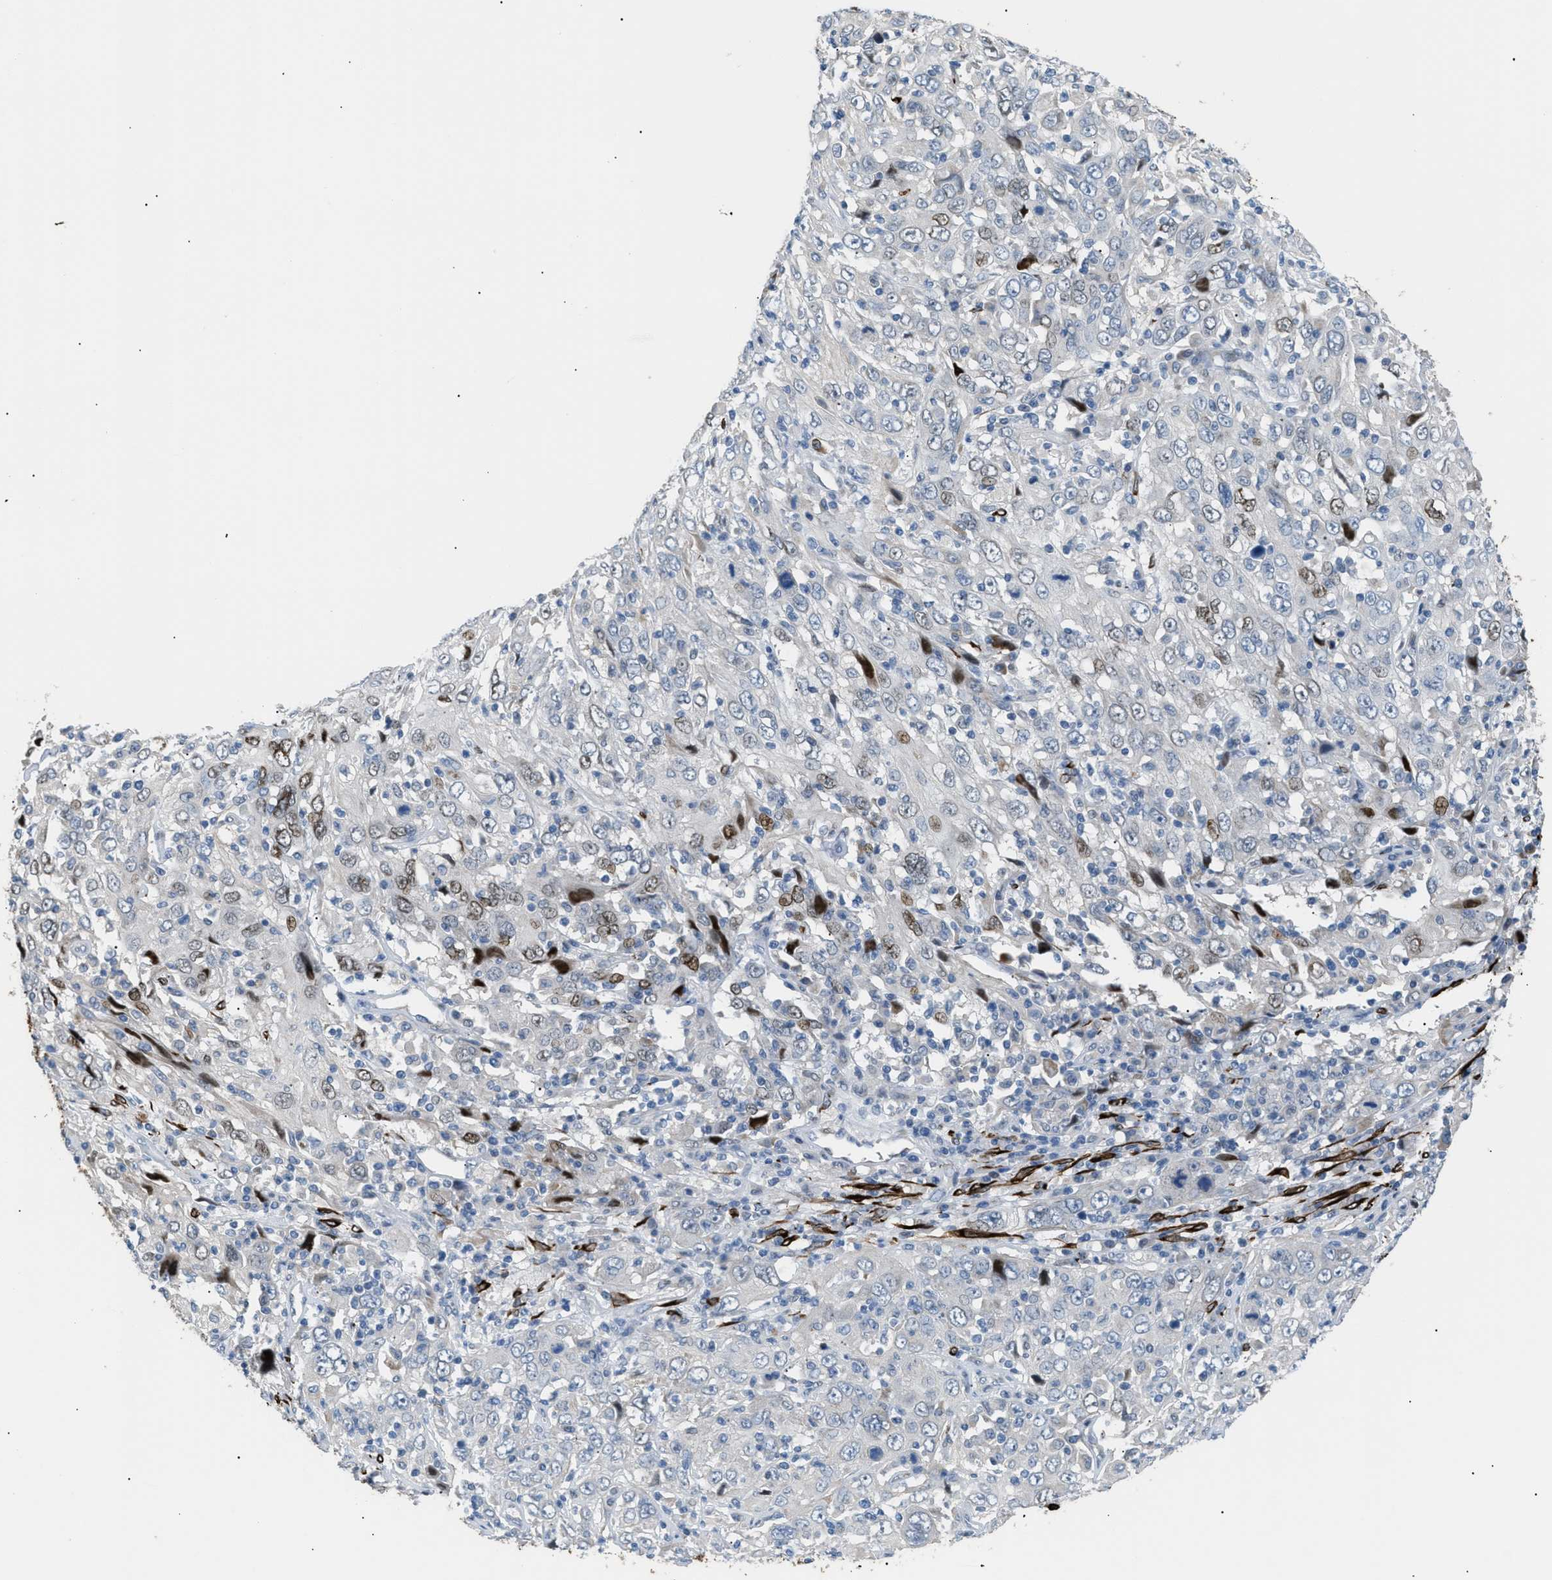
{"staining": {"intensity": "moderate", "quantity": "<25%", "location": "nuclear"}, "tissue": "cervical cancer", "cell_type": "Tumor cells", "image_type": "cancer", "snomed": [{"axis": "morphology", "description": "Squamous cell carcinoma, NOS"}, {"axis": "topography", "description": "Cervix"}], "caption": "Cervical cancer (squamous cell carcinoma) stained with immunohistochemistry demonstrates moderate nuclear expression in about <25% of tumor cells. The staining was performed using DAB, with brown indicating positive protein expression. Nuclei are stained blue with hematoxylin.", "gene": "ICA1", "patient": {"sex": "female", "age": 46}}